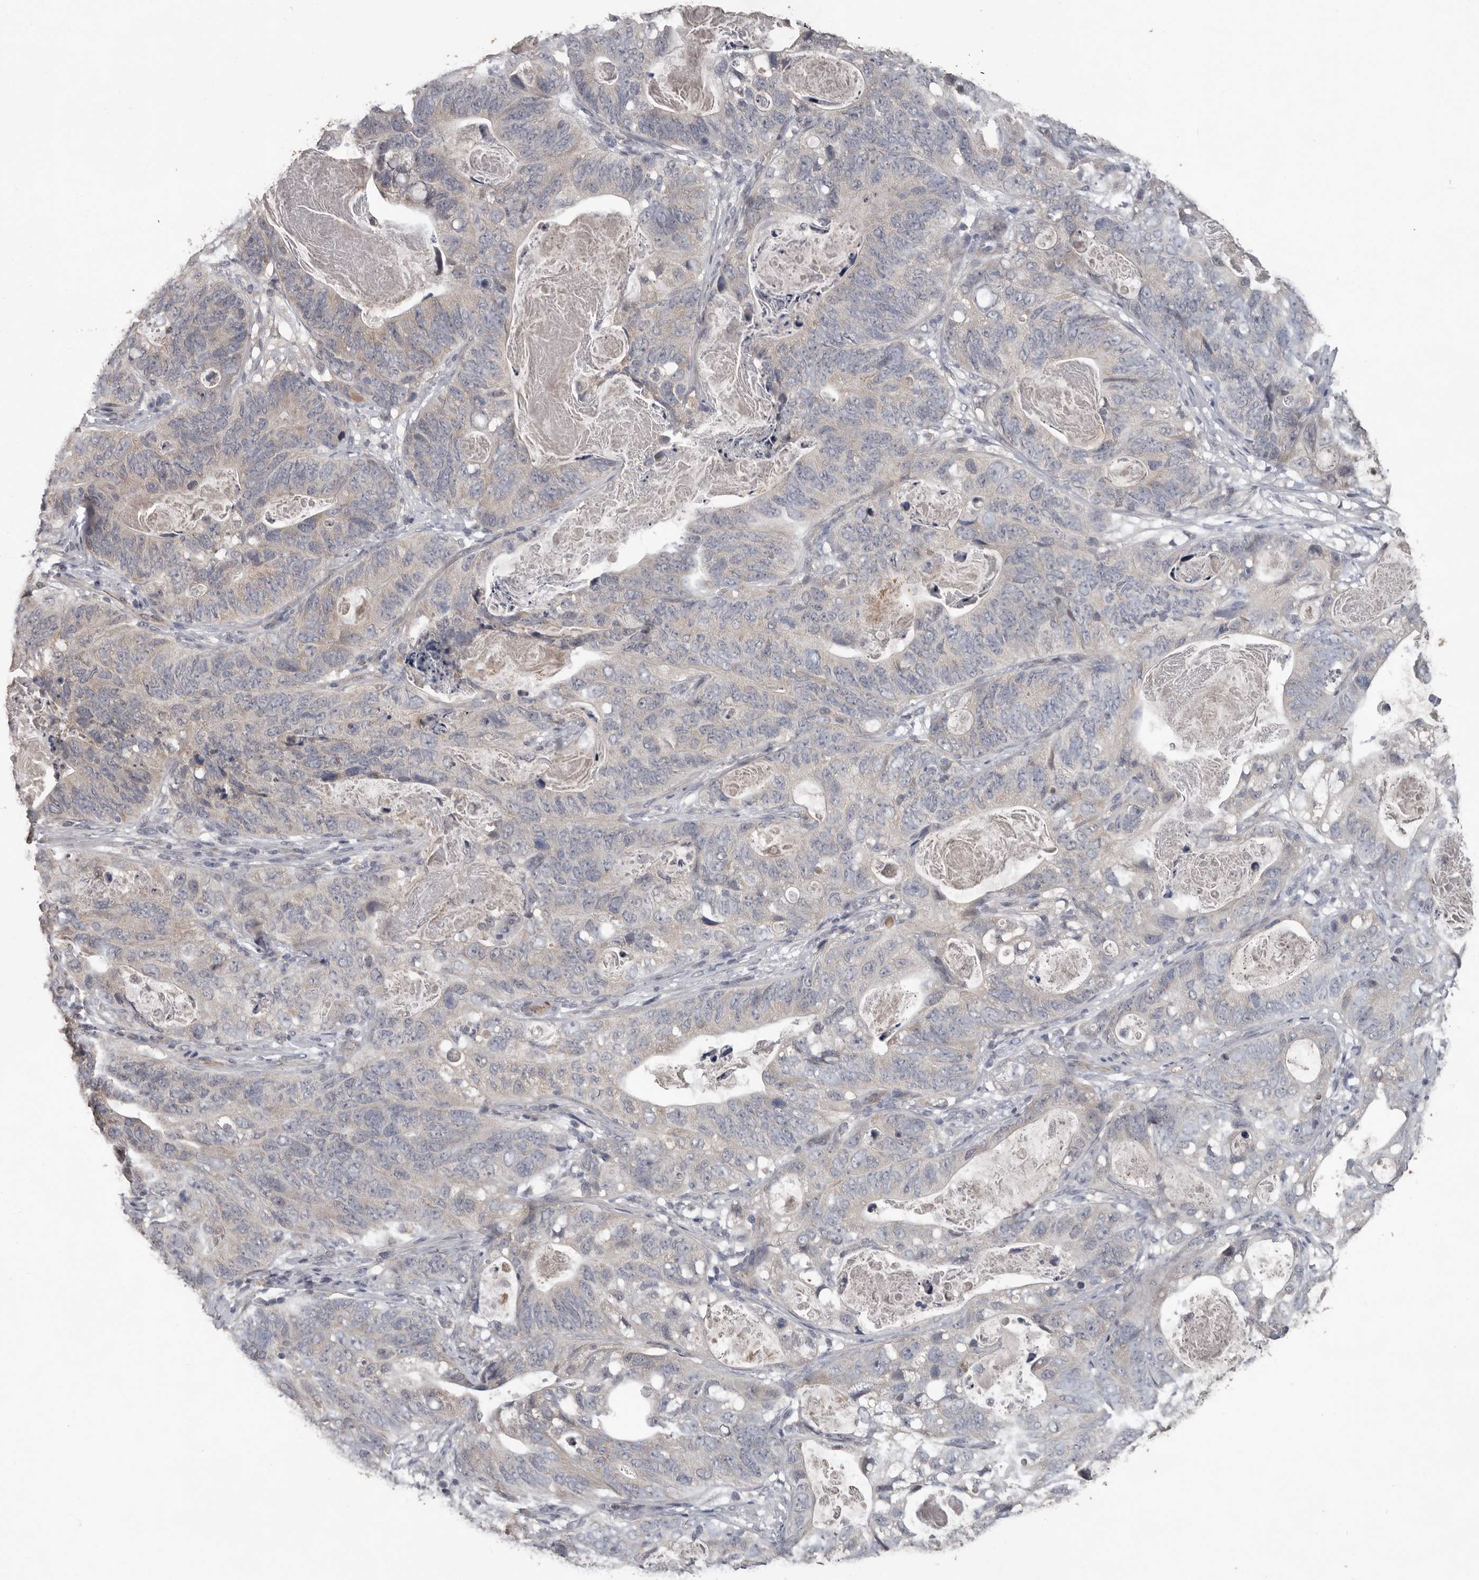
{"staining": {"intensity": "negative", "quantity": "none", "location": "none"}, "tissue": "stomach cancer", "cell_type": "Tumor cells", "image_type": "cancer", "snomed": [{"axis": "morphology", "description": "Normal tissue, NOS"}, {"axis": "morphology", "description": "Adenocarcinoma, NOS"}, {"axis": "topography", "description": "Stomach"}], "caption": "Tumor cells are negative for brown protein staining in stomach cancer (adenocarcinoma).", "gene": "MTF1", "patient": {"sex": "female", "age": 89}}